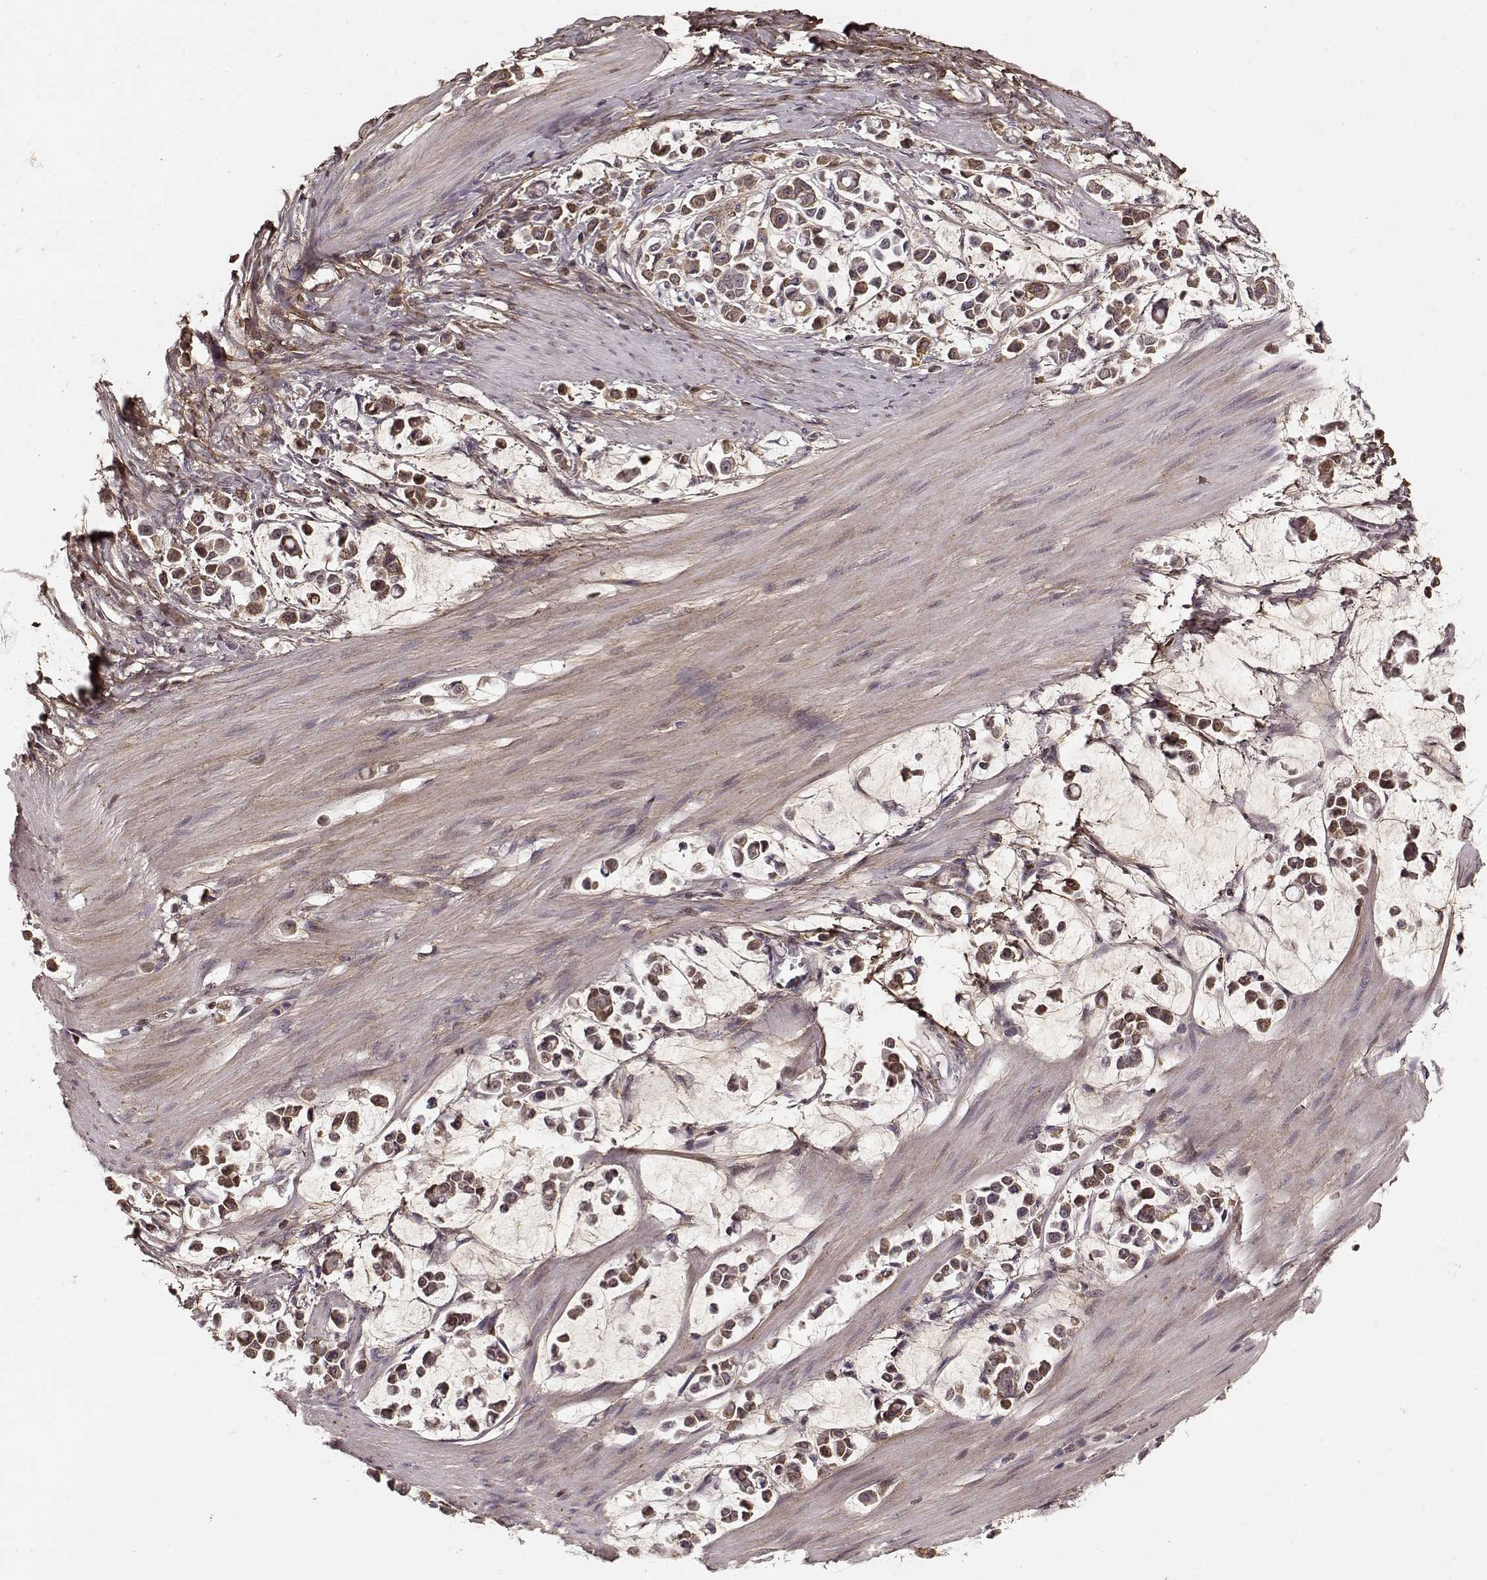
{"staining": {"intensity": "weak", "quantity": ">75%", "location": "cytoplasmic/membranous"}, "tissue": "stomach cancer", "cell_type": "Tumor cells", "image_type": "cancer", "snomed": [{"axis": "morphology", "description": "Adenocarcinoma, NOS"}, {"axis": "topography", "description": "Stomach"}], "caption": "There is low levels of weak cytoplasmic/membranous expression in tumor cells of adenocarcinoma (stomach), as demonstrated by immunohistochemical staining (brown color).", "gene": "LUM", "patient": {"sex": "male", "age": 82}}